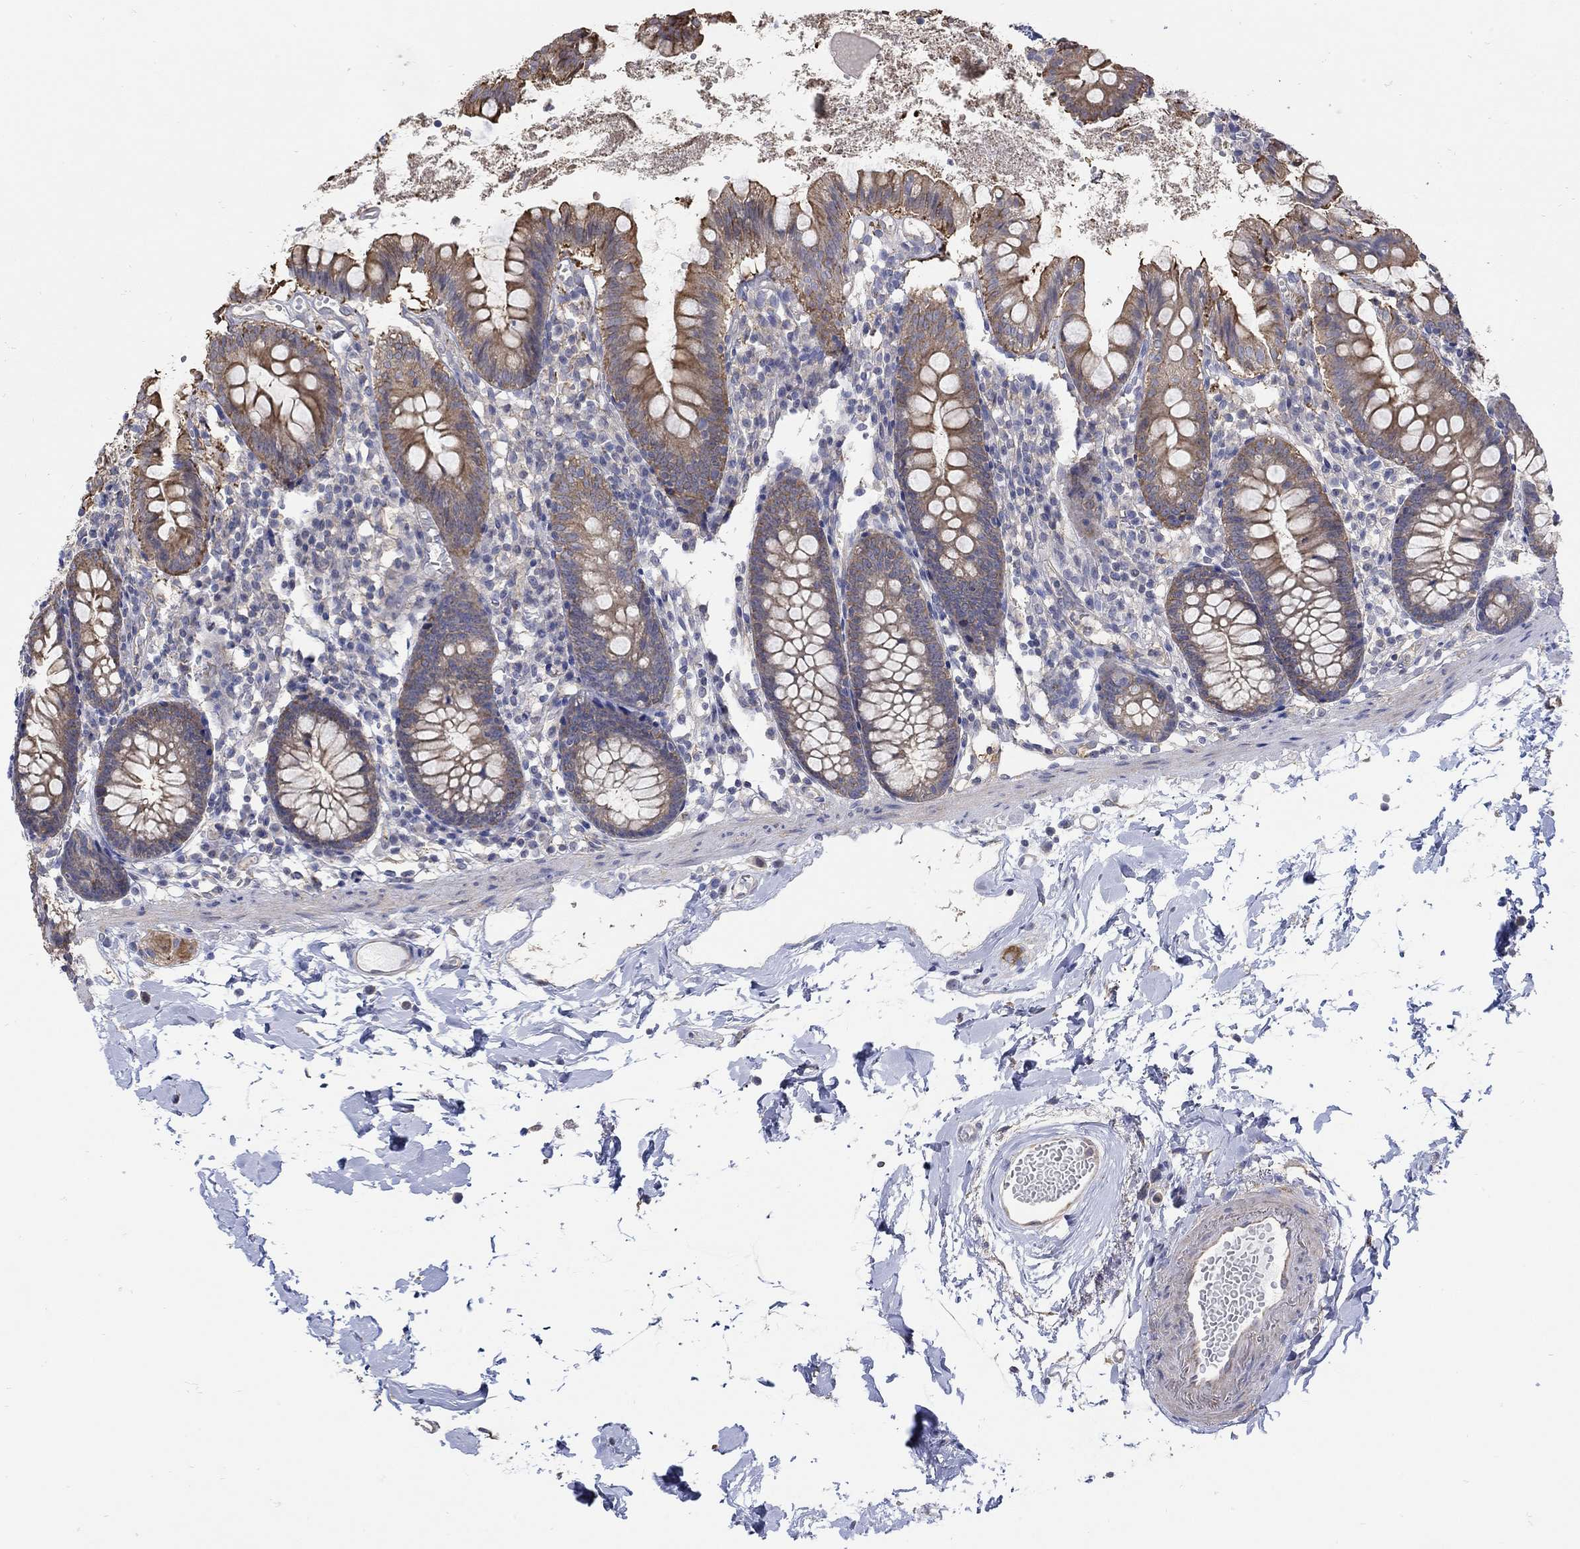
{"staining": {"intensity": "moderate", "quantity": "<25%", "location": "cytoplasmic/membranous"}, "tissue": "small intestine", "cell_type": "Glandular cells", "image_type": "normal", "snomed": [{"axis": "morphology", "description": "Normal tissue, NOS"}, {"axis": "topography", "description": "Small intestine"}], "caption": "Glandular cells display low levels of moderate cytoplasmic/membranous staining in approximately <25% of cells in unremarkable human small intestine.", "gene": "TEKT3", "patient": {"sex": "female", "age": 90}}